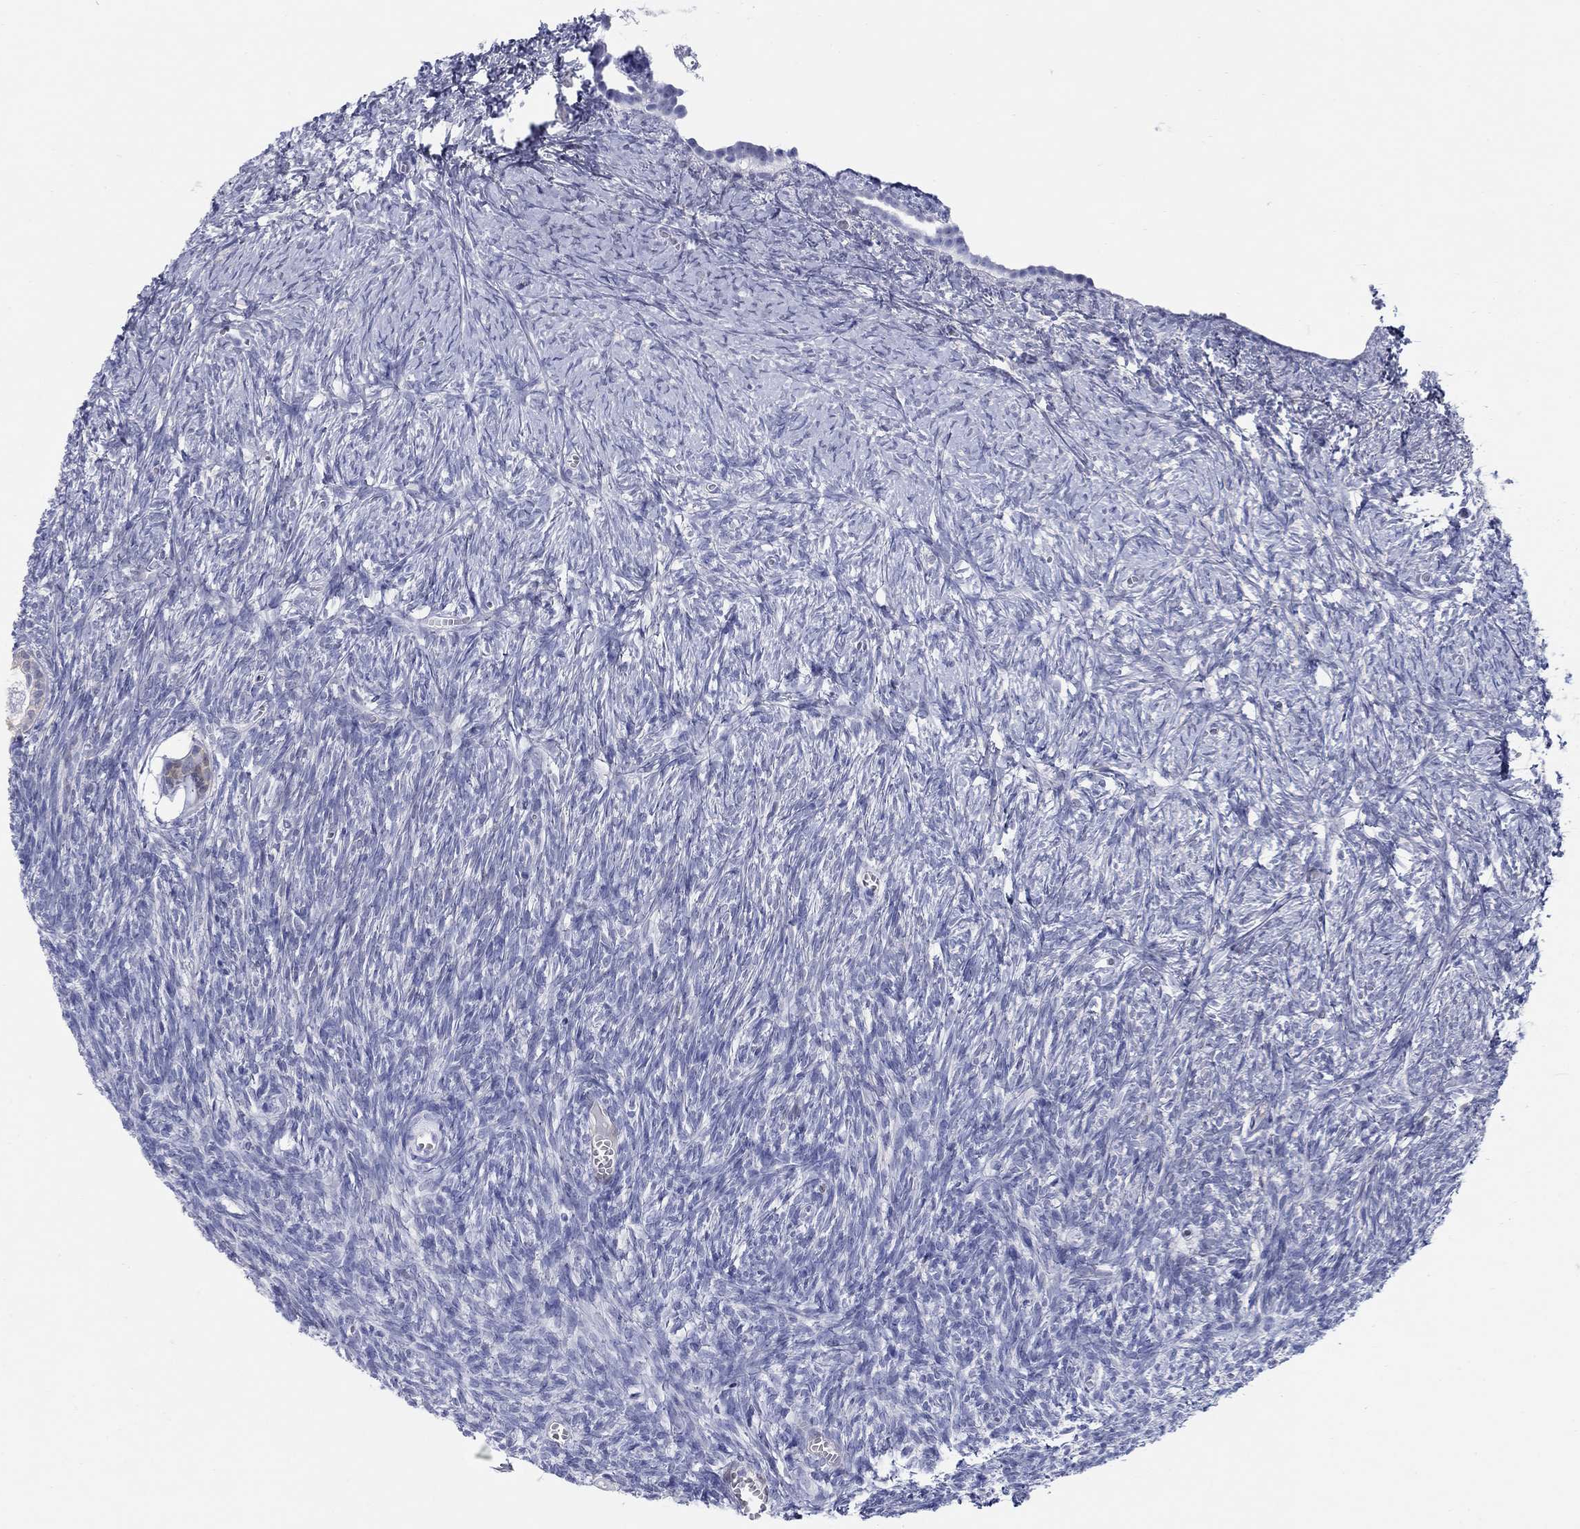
{"staining": {"intensity": "negative", "quantity": "none", "location": "none"}, "tissue": "ovary", "cell_type": "Follicle cells", "image_type": "normal", "snomed": [{"axis": "morphology", "description": "Normal tissue, NOS"}, {"axis": "topography", "description": "Ovary"}], "caption": "DAB immunohistochemical staining of unremarkable human ovary demonstrates no significant expression in follicle cells.", "gene": "AKR1C1", "patient": {"sex": "female", "age": 43}}